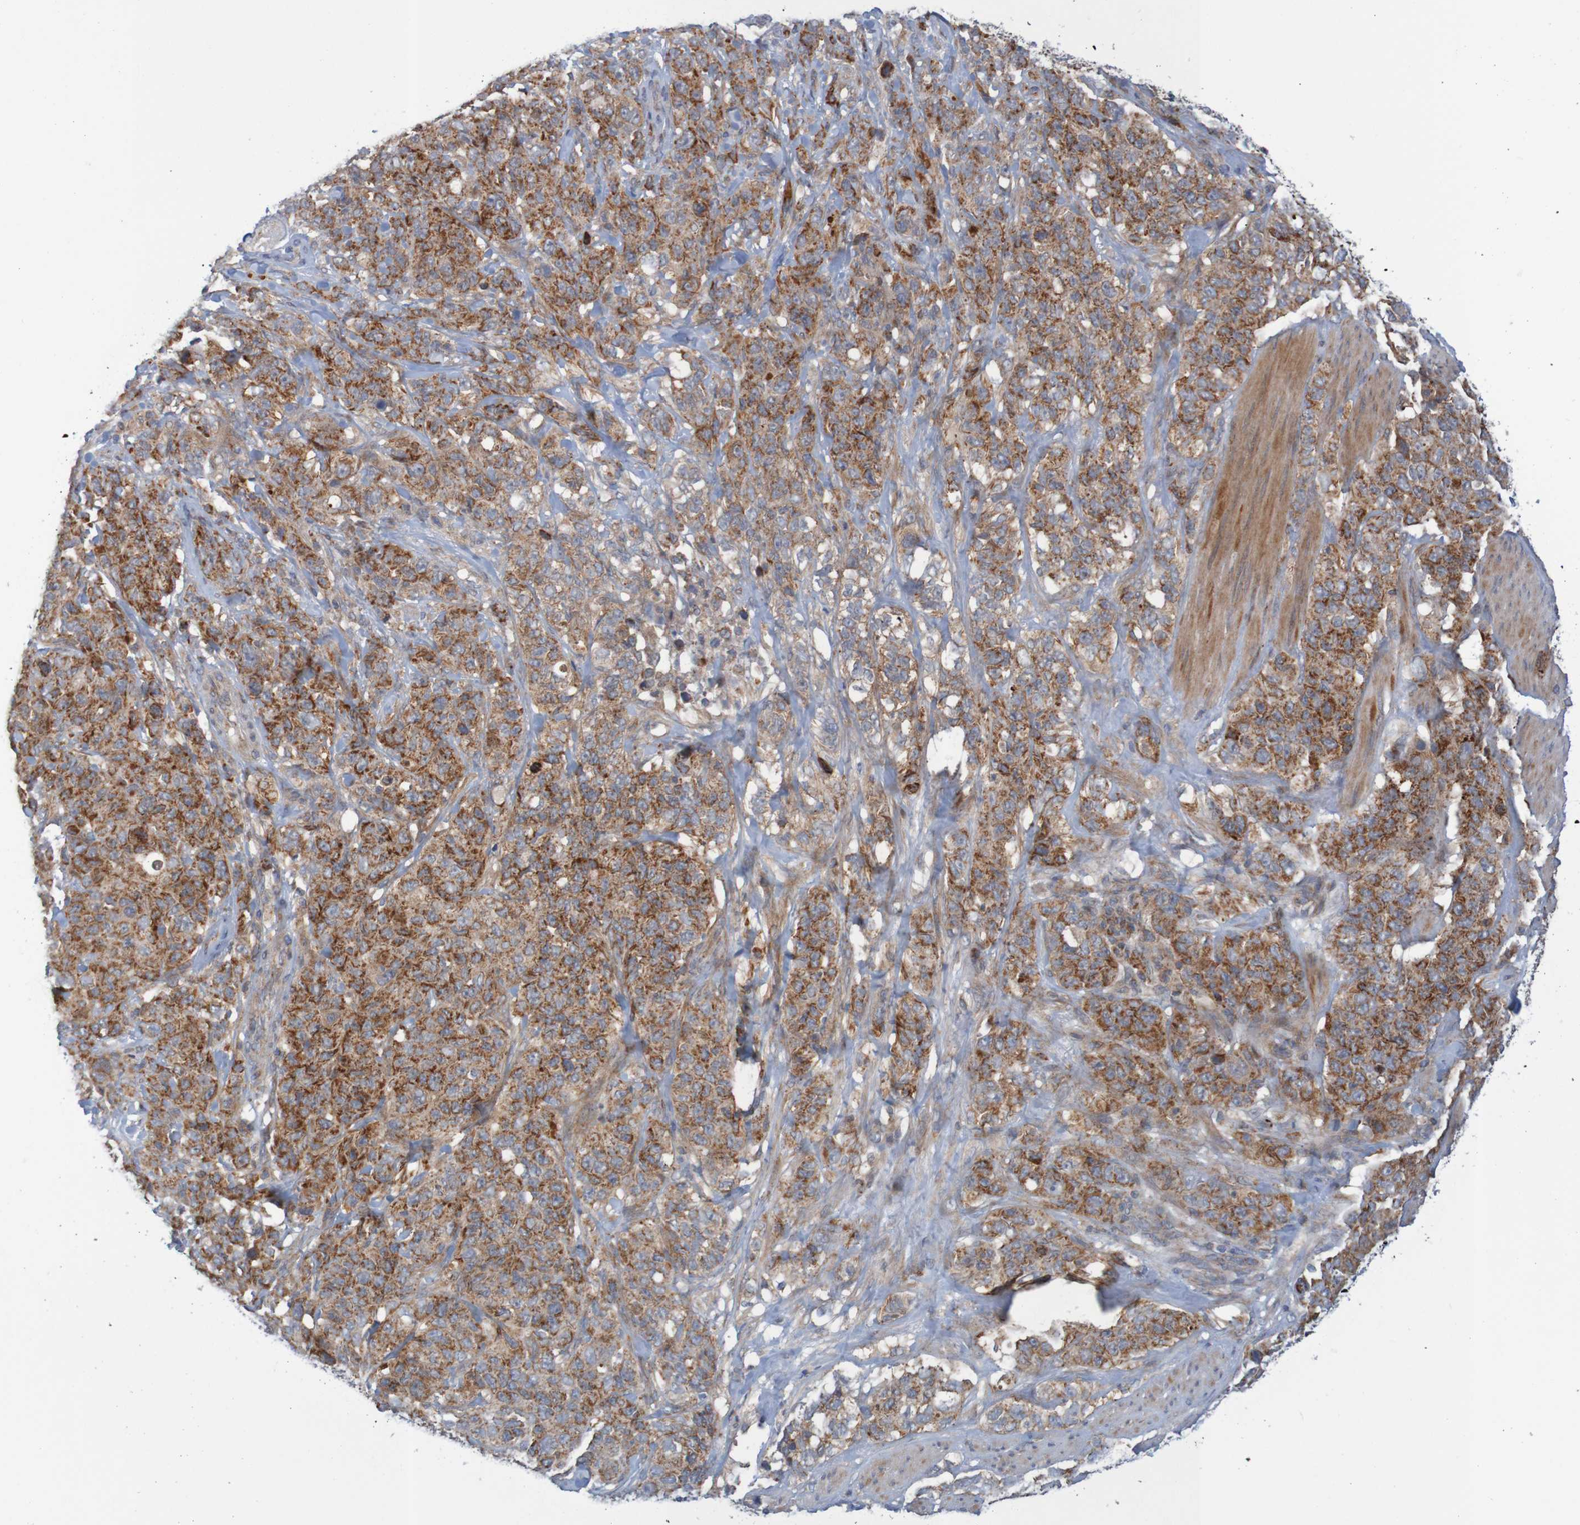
{"staining": {"intensity": "strong", "quantity": ">75%", "location": "cytoplasmic/membranous"}, "tissue": "stomach cancer", "cell_type": "Tumor cells", "image_type": "cancer", "snomed": [{"axis": "morphology", "description": "Adenocarcinoma, NOS"}, {"axis": "topography", "description": "Stomach"}], "caption": "Stomach adenocarcinoma stained for a protein (brown) demonstrates strong cytoplasmic/membranous positive expression in approximately >75% of tumor cells.", "gene": "NAV2", "patient": {"sex": "male", "age": 48}}